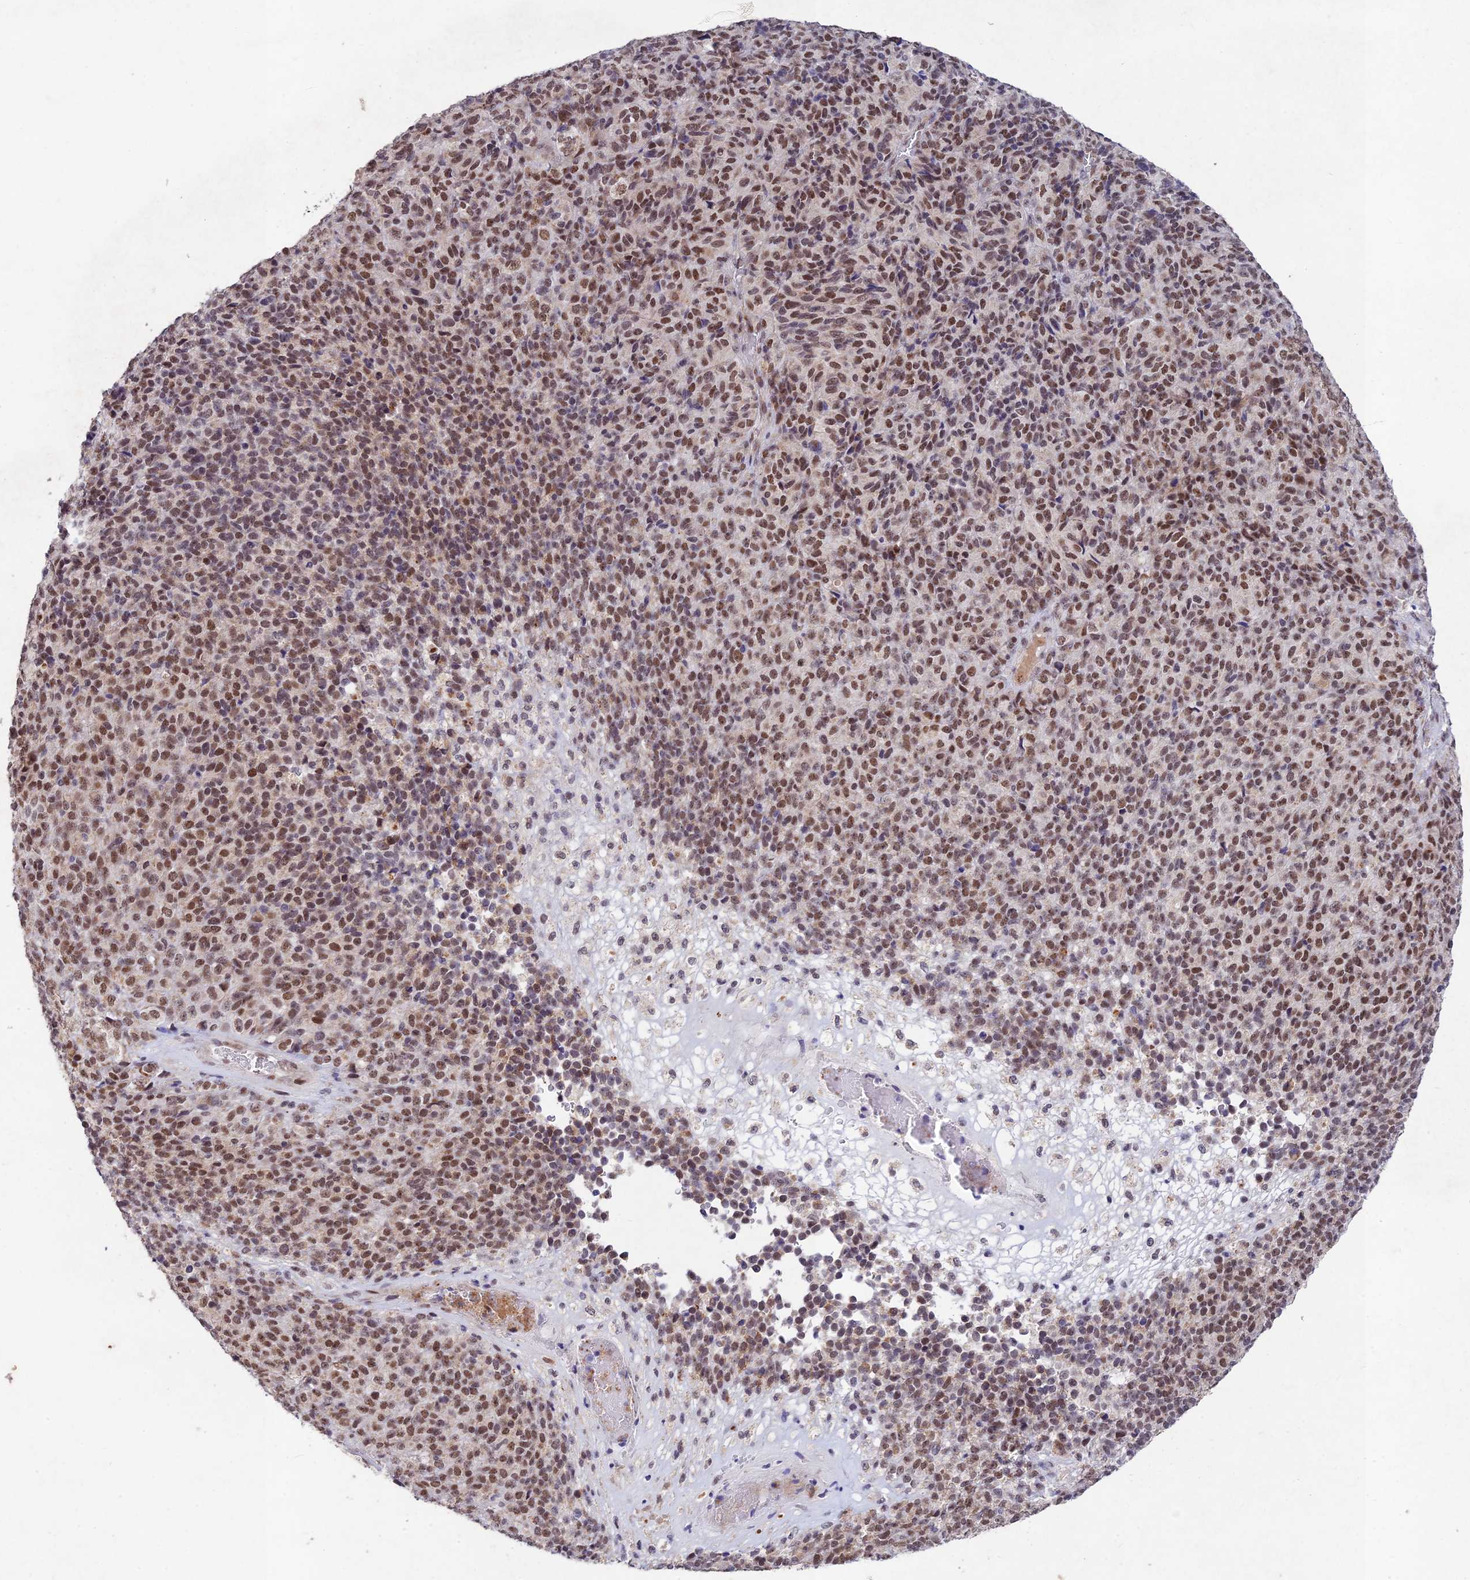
{"staining": {"intensity": "moderate", "quantity": ">75%", "location": "nuclear"}, "tissue": "melanoma", "cell_type": "Tumor cells", "image_type": "cancer", "snomed": [{"axis": "morphology", "description": "Malignant melanoma, Metastatic site"}, {"axis": "topography", "description": "Brain"}], "caption": "High-magnification brightfield microscopy of malignant melanoma (metastatic site) stained with DAB (brown) and counterstained with hematoxylin (blue). tumor cells exhibit moderate nuclear staining is present in approximately>75% of cells.", "gene": "RAVER1", "patient": {"sex": "female", "age": 56}}